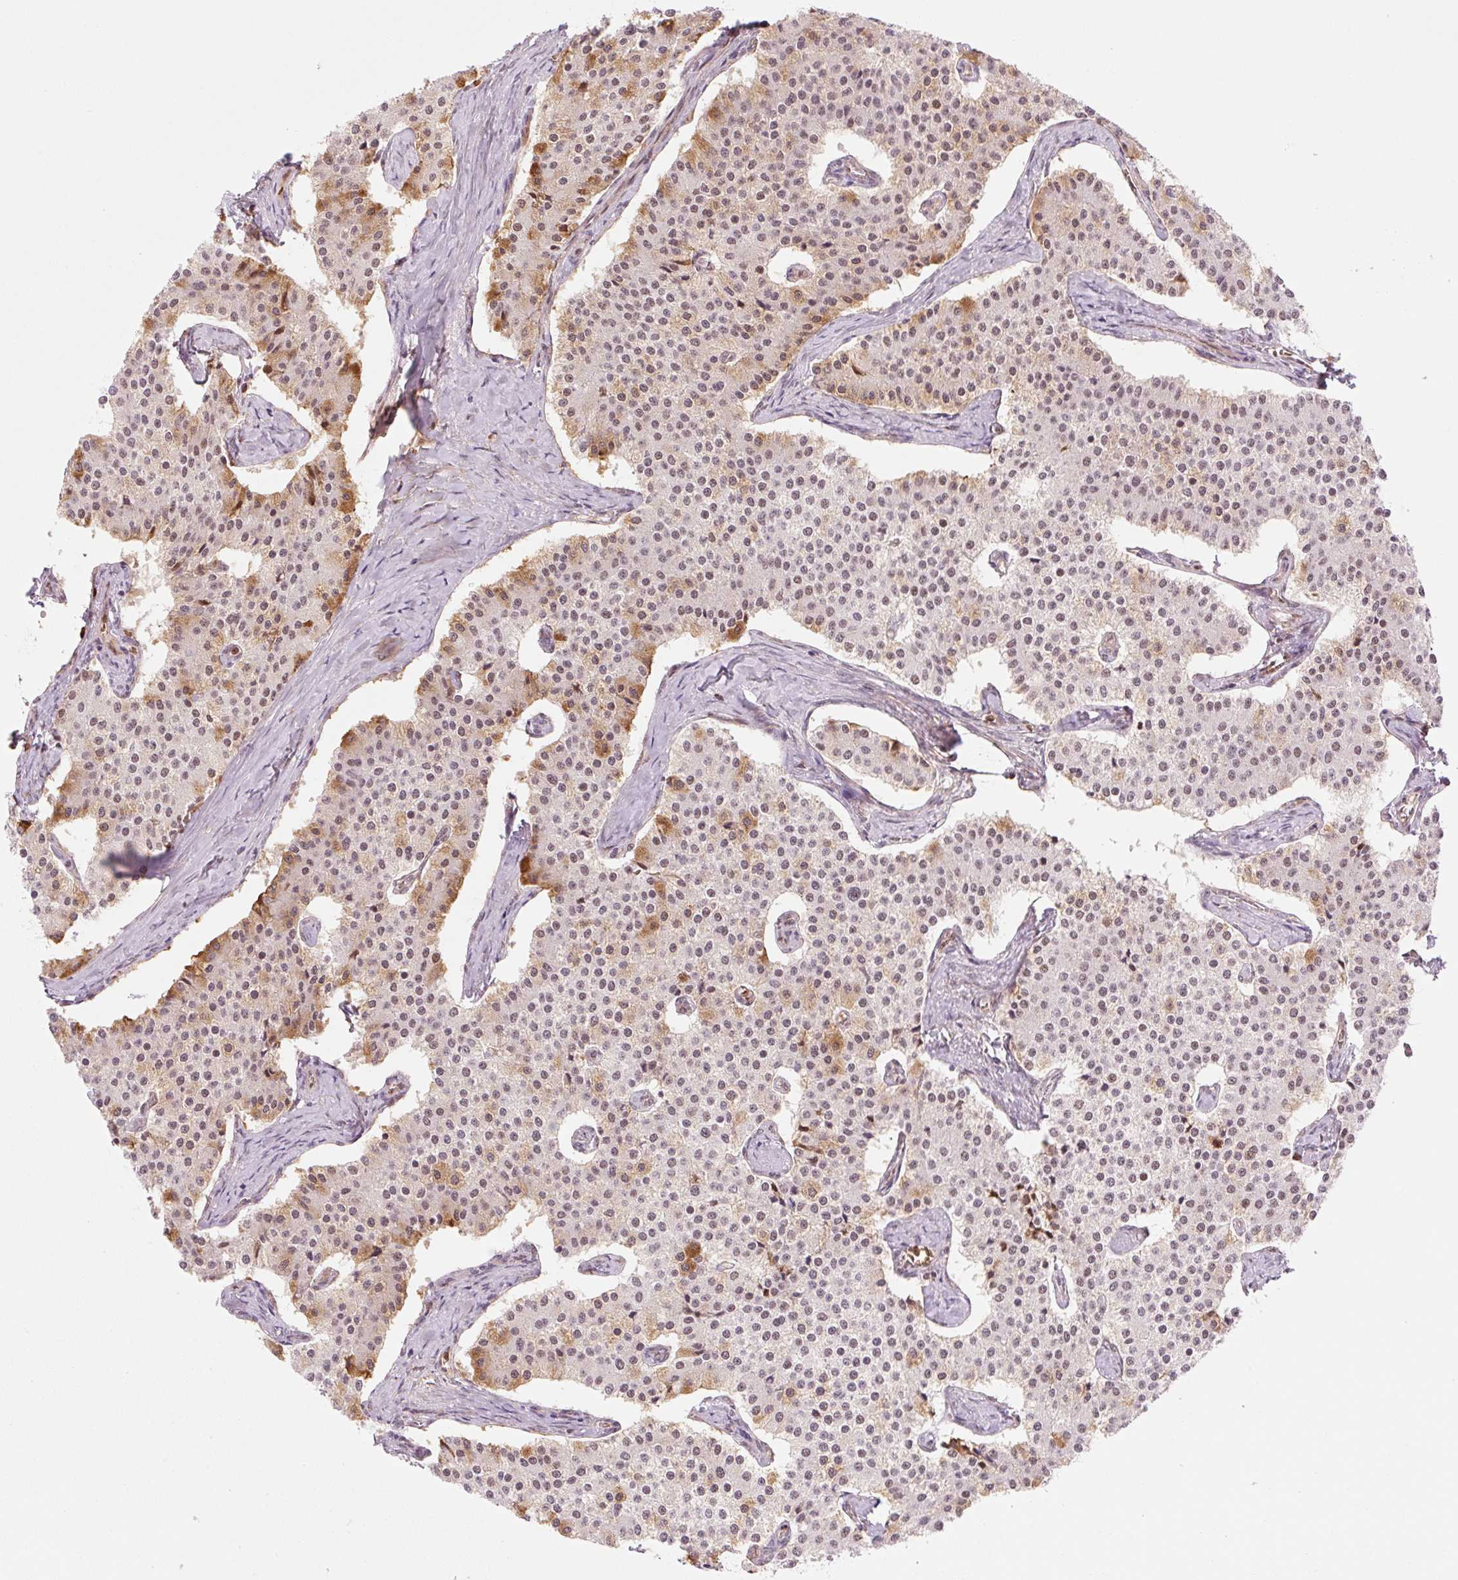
{"staining": {"intensity": "moderate", "quantity": ">75%", "location": "cytoplasmic/membranous,nuclear"}, "tissue": "carcinoid", "cell_type": "Tumor cells", "image_type": "cancer", "snomed": [{"axis": "morphology", "description": "Carcinoid, malignant, NOS"}, {"axis": "topography", "description": "Colon"}], "caption": "Malignant carcinoid stained with a protein marker demonstrates moderate staining in tumor cells.", "gene": "PRDM11", "patient": {"sex": "female", "age": 52}}